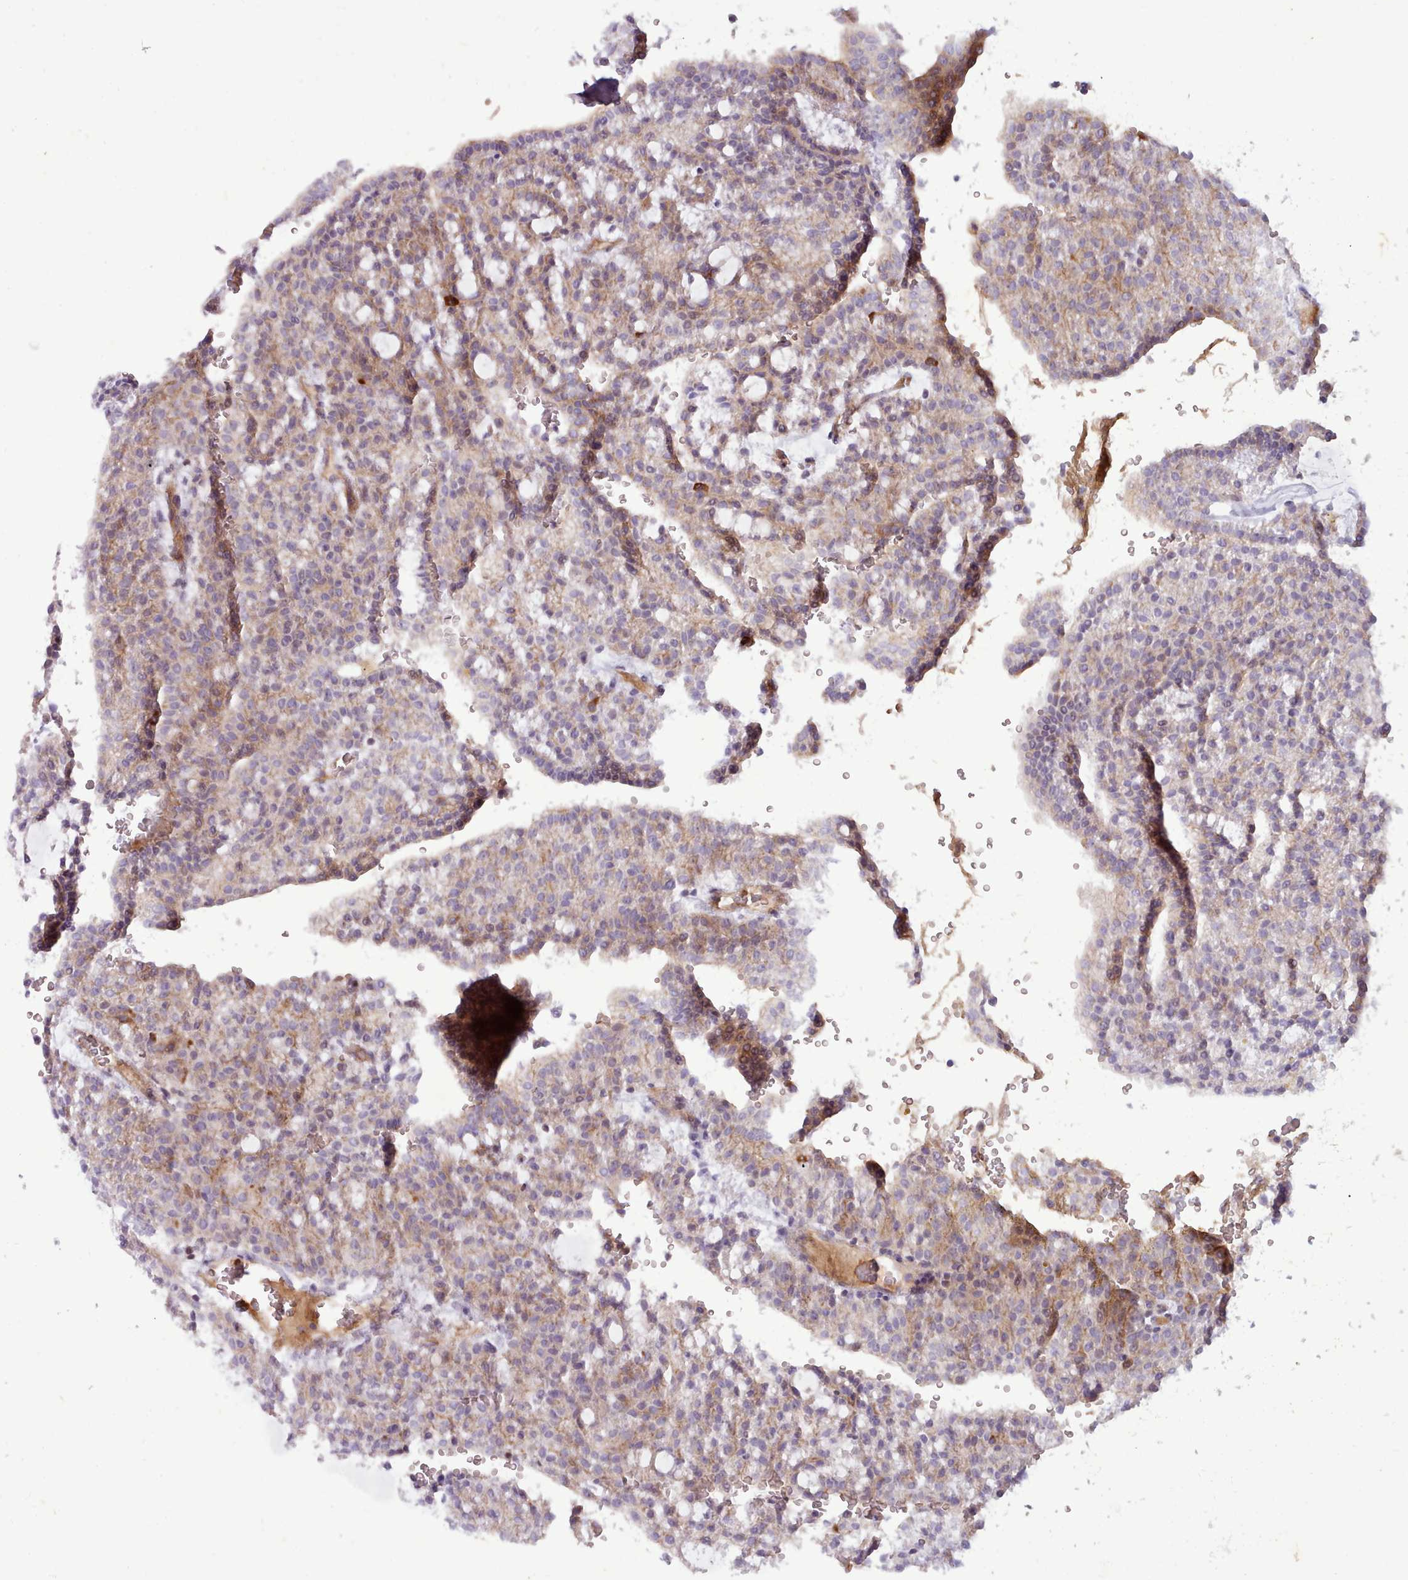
{"staining": {"intensity": "weak", "quantity": "25%-75%", "location": "cytoplasmic/membranous"}, "tissue": "renal cancer", "cell_type": "Tumor cells", "image_type": "cancer", "snomed": [{"axis": "morphology", "description": "Adenocarcinoma, NOS"}, {"axis": "topography", "description": "Kidney"}], "caption": "Renal cancer (adenocarcinoma) stained with a protein marker reveals weak staining in tumor cells.", "gene": "TENT4B", "patient": {"sex": "male", "age": 63}}